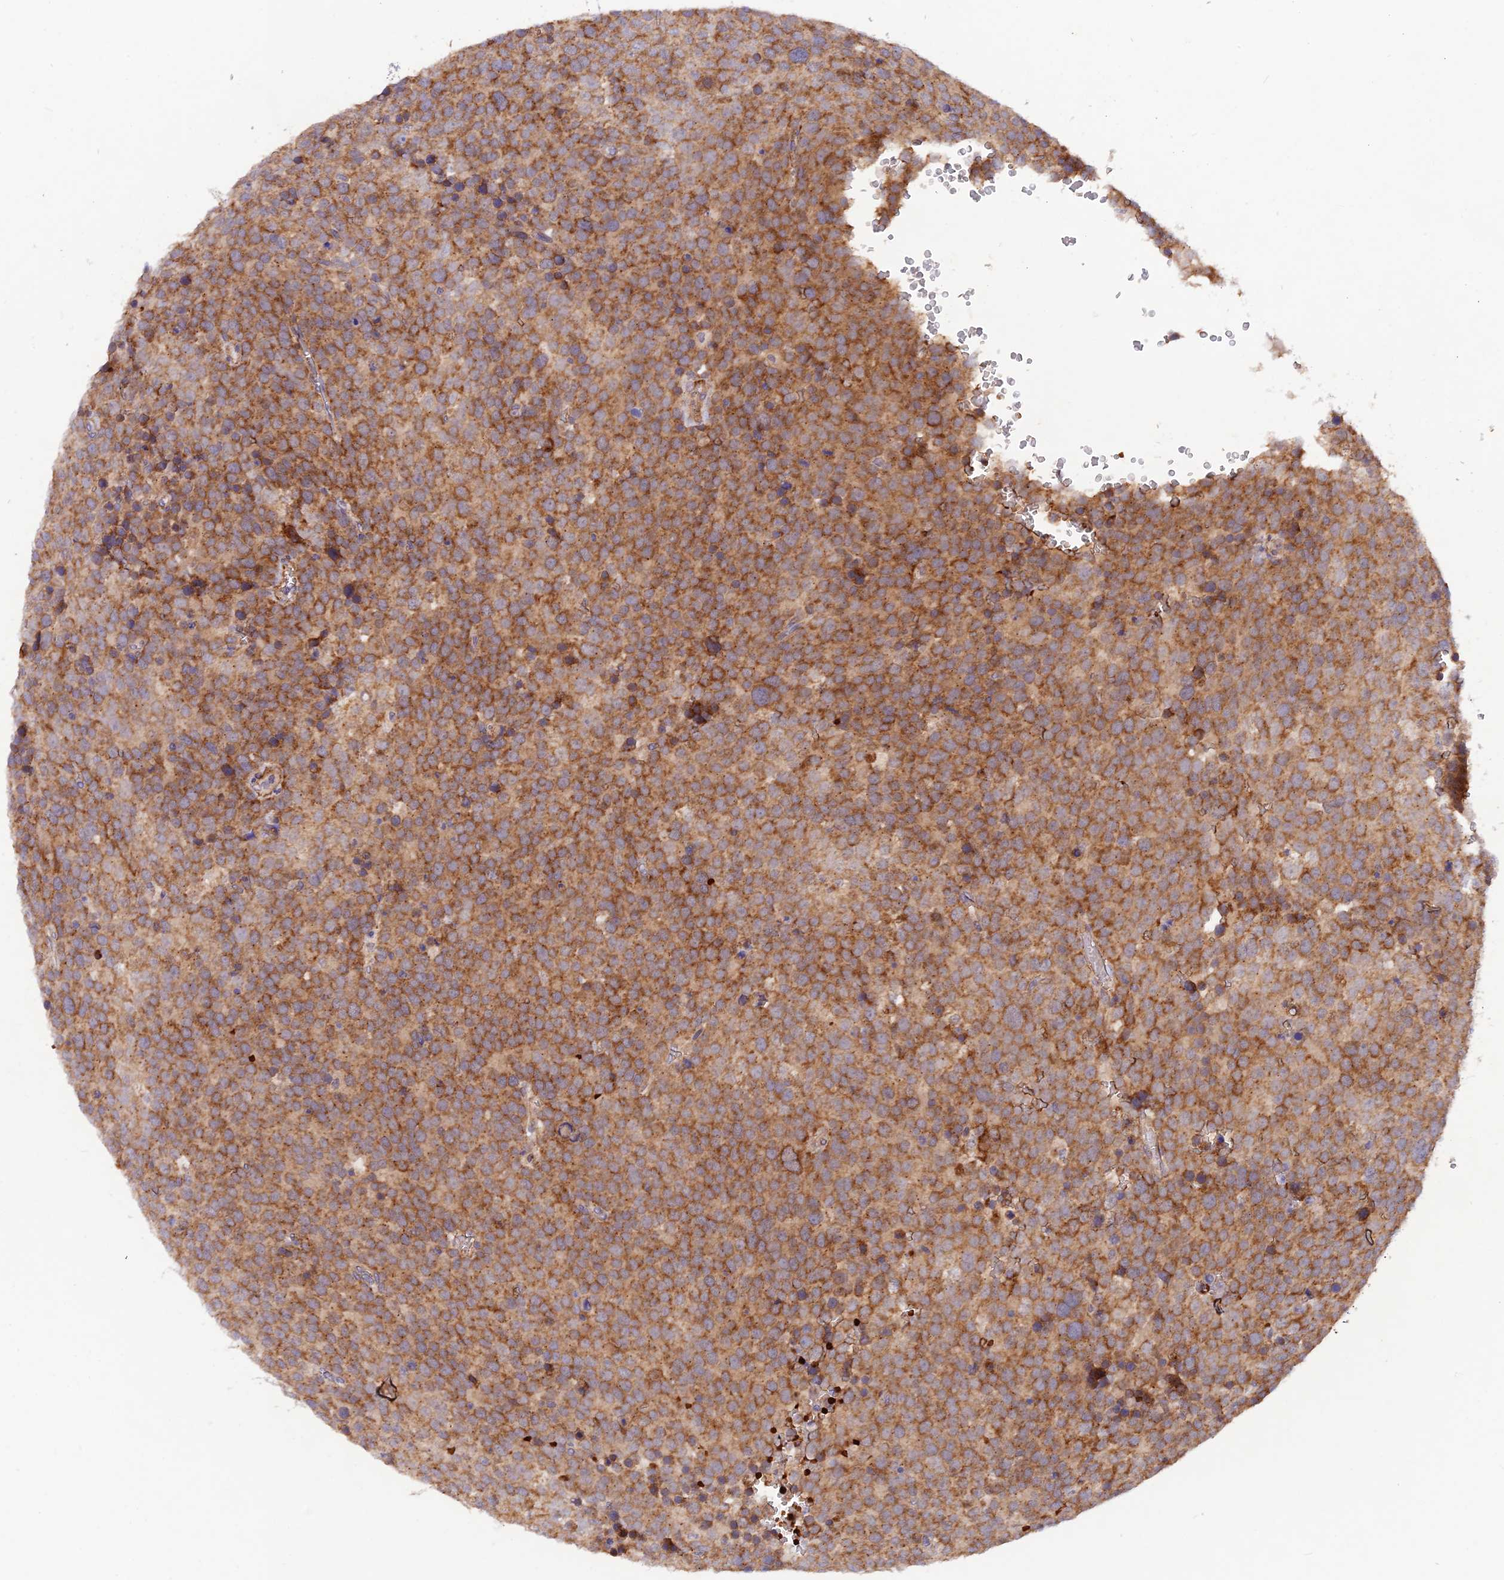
{"staining": {"intensity": "moderate", "quantity": ">75%", "location": "cytoplasmic/membranous"}, "tissue": "testis cancer", "cell_type": "Tumor cells", "image_type": "cancer", "snomed": [{"axis": "morphology", "description": "Seminoma, NOS"}, {"axis": "topography", "description": "Testis"}], "caption": "DAB (3,3'-diaminobenzidine) immunohistochemical staining of human testis seminoma reveals moderate cytoplasmic/membranous protein positivity in about >75% of tumor cells. The protein of interest is shown in brown color, while the nuclei are stained blue.", "gene": "WDFY4", "patient": {"sex": "male", "age": 71}}